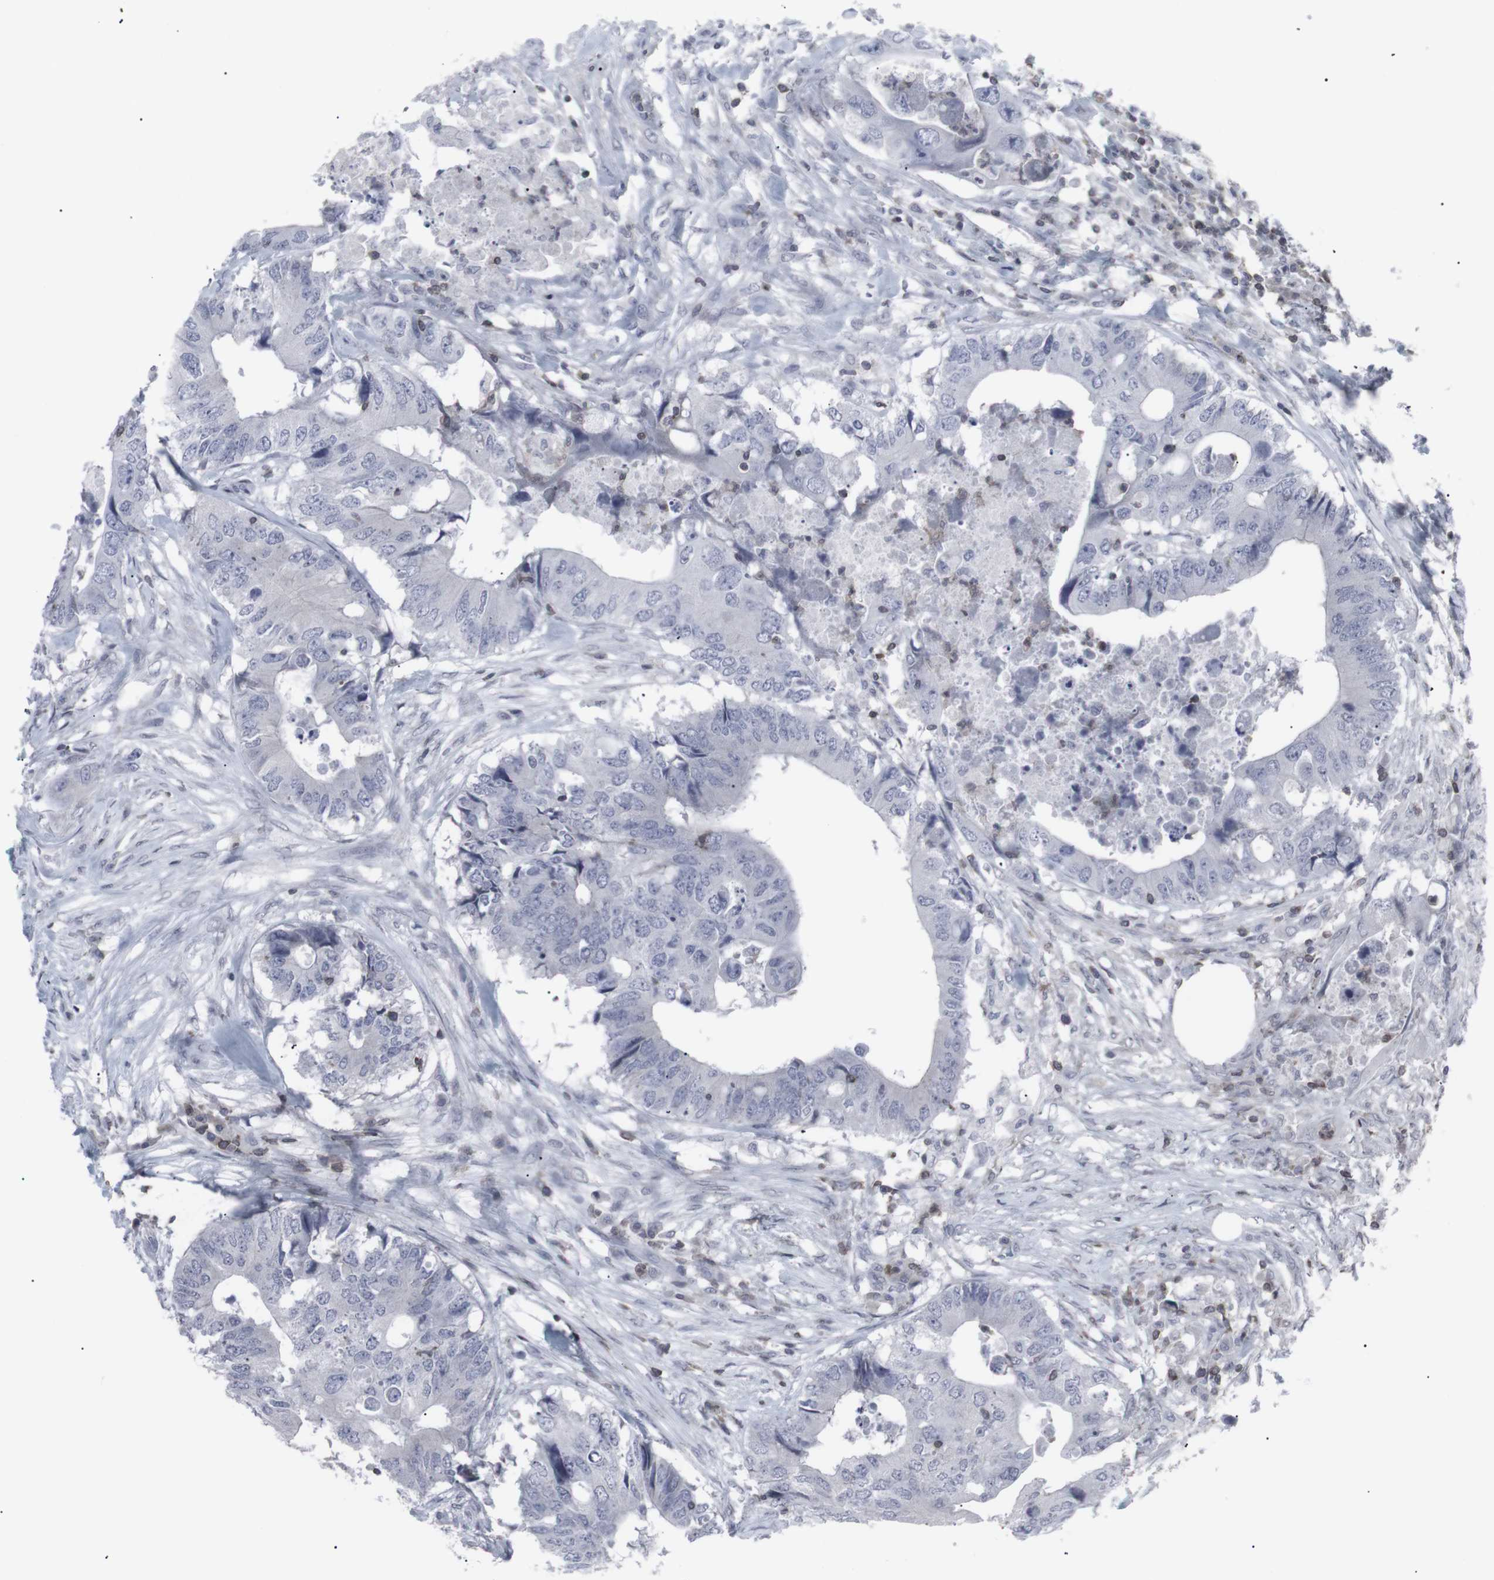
{"staining": {"intensity": "negative", "quantity": "none", "location": "none"}, "tissue": "colorectal cancer", "cell_type": "Tumor cells", "image_type": "cancer", "snomed": [{"axis": "morphology", "description": "Adenocarcinoma, NOS"}, {"axis": "topography", "description": "Colon"}], "caption": "A photomicrograph of human adenocarcinoma (colorectal) is negative for staining in tumor cells. The staining was performed using DAB to visualize the protein expression in brown, while the nuclei were stained in blue with hematoxylin (Magnification: 20x).", "gene": "APOBEC2", "patient": {"sex": "male", "age": 71}}